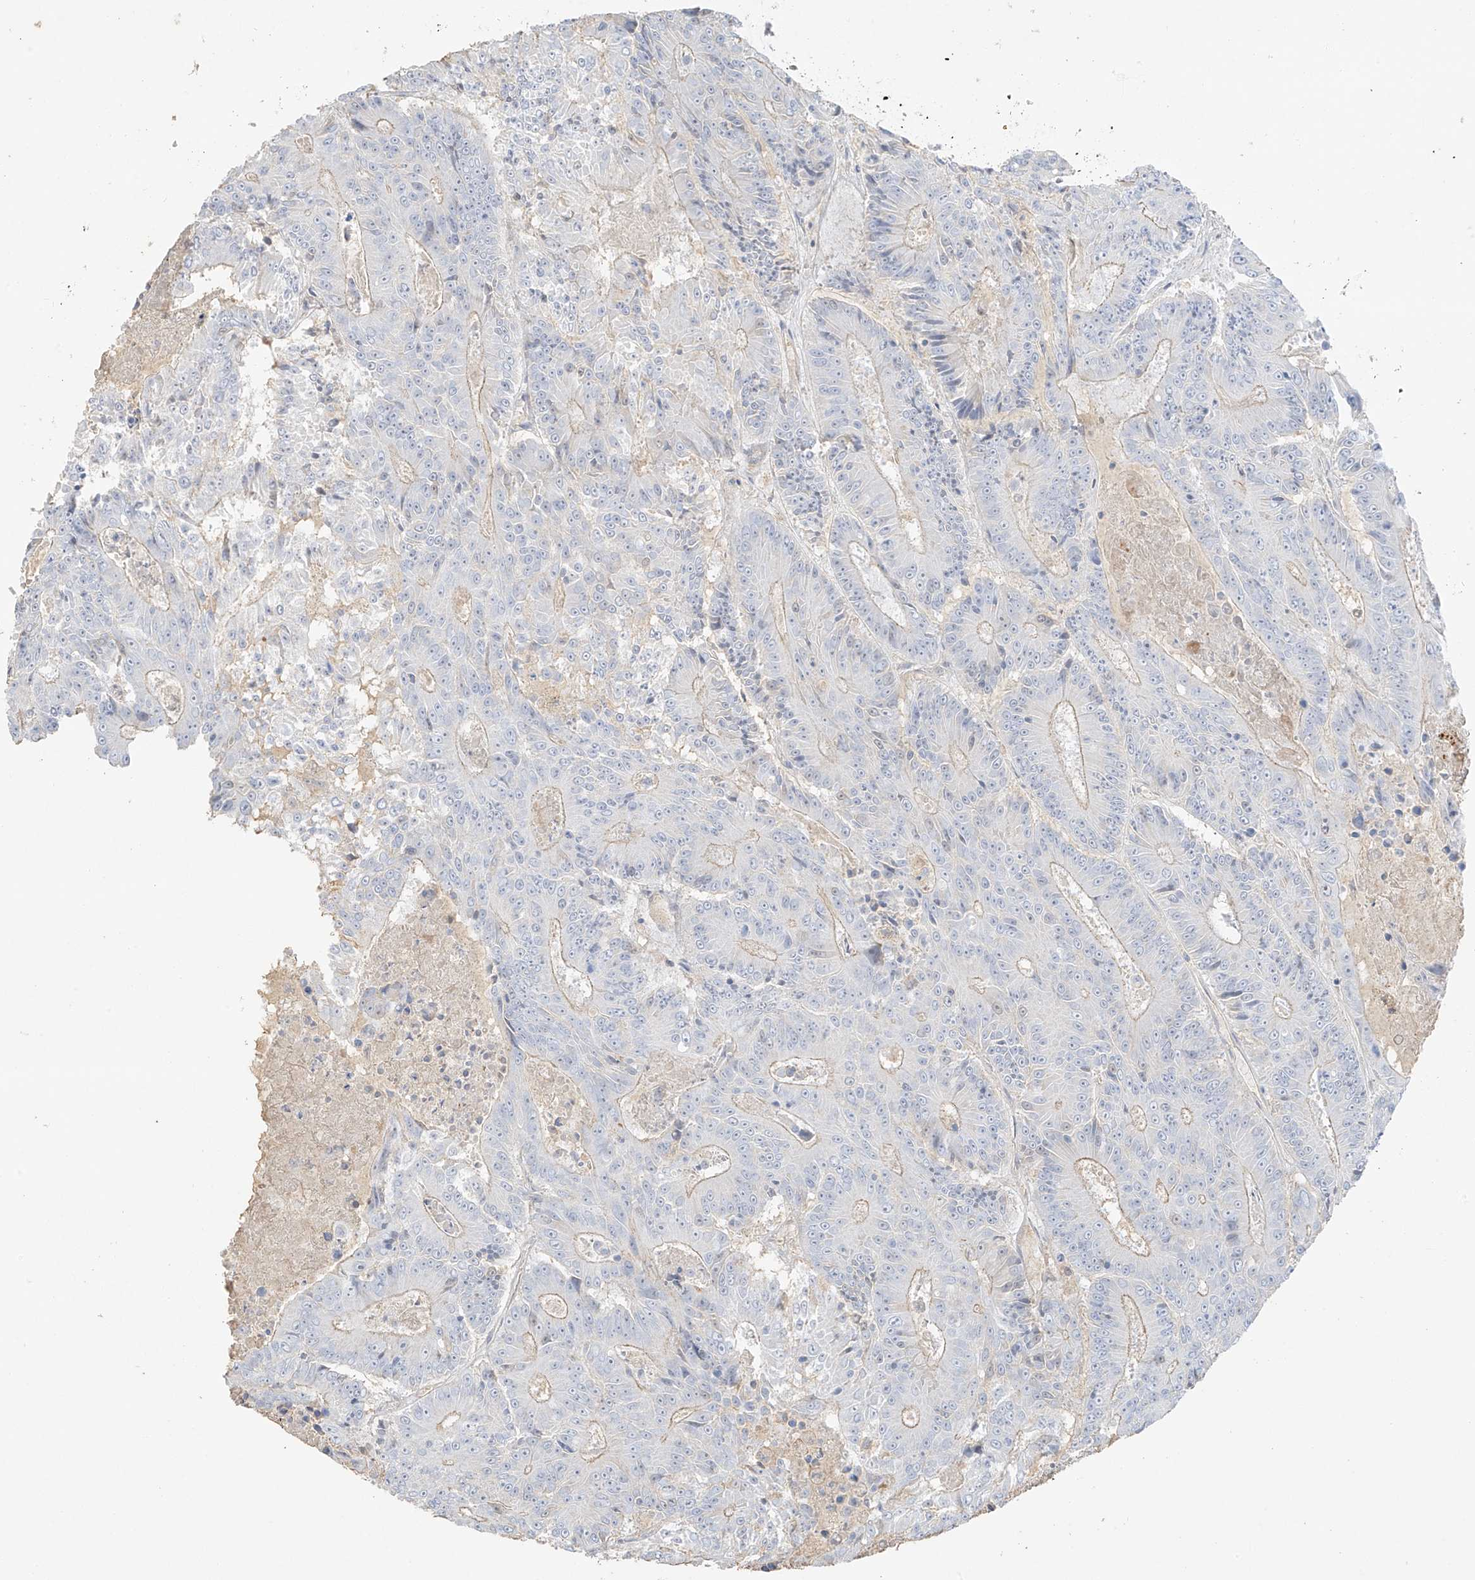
{"staining": {"intensity": "weak", "quantity": "25%-75%", "location": "cytoplasmic/membranous"}, "tissue": "colorectal cancer", "cell_type": "Tumor cells", "image_type": "cancer", "snomed": [{"axis": "morphology", "description": "Adenocarcinoma, NOS"}, {"axis": "topography", "description": "Colon"}], "caption": "Protein staining exhibits weak cytoplasmic/membranous expression in approximately 25%-75% of tumor cells in colorectal adenocarcinoma. (IHC, brightfield microscopy, high magnification).", "gene": "ZBTB41", "patient": {"sex": "male", "age": 83}}